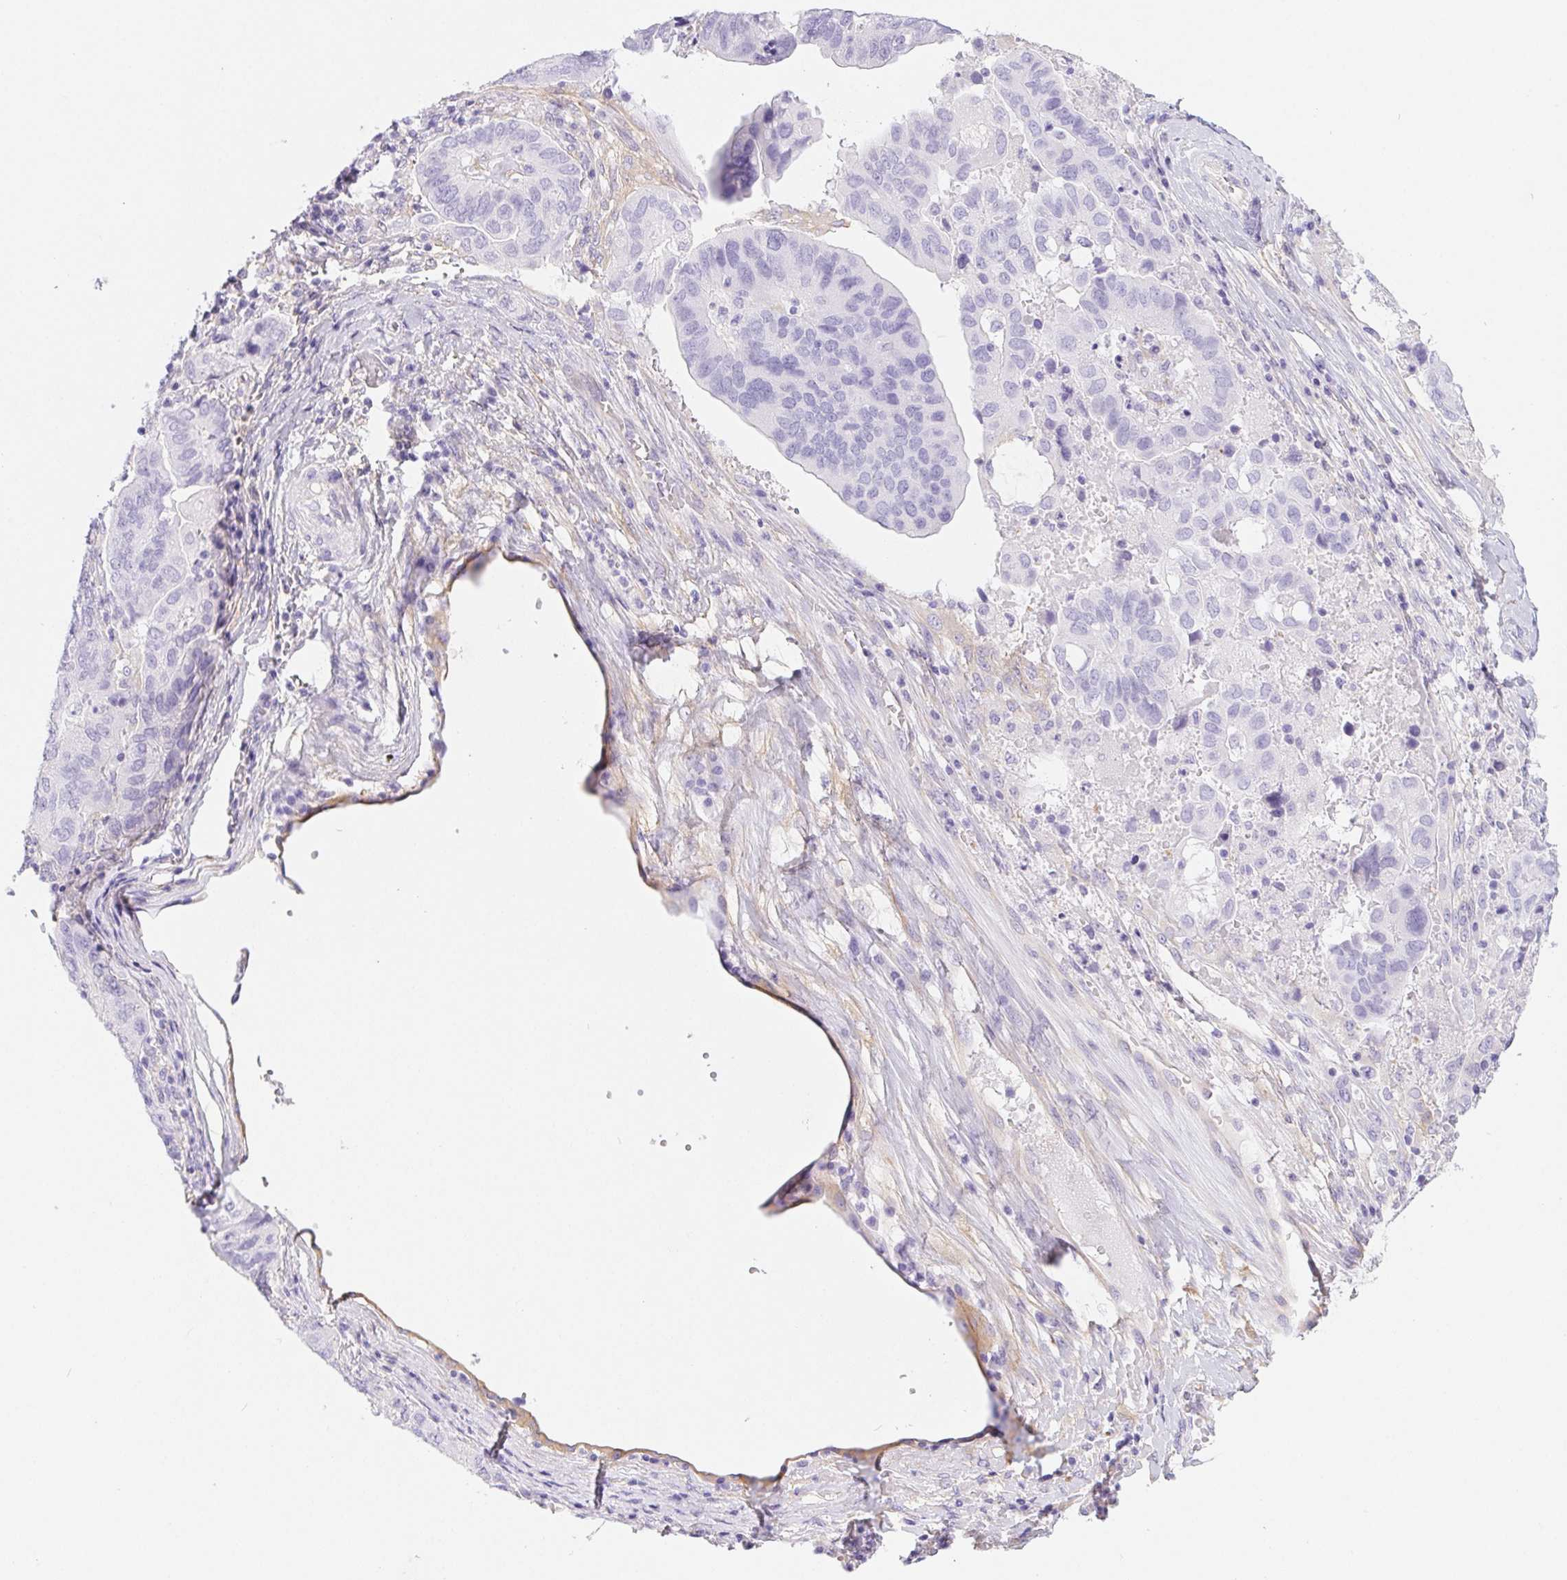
{"staining": {"intensity": "negative", "quantity": "none", "location": "none"}, "tissue": "ovarian cancer", "cell_type": "Tumor cells", "image_type": "cancer", "snomed": [{"axis": "morphology", "description": "Cystadenocarcinoma, serous, NOS"}, {"axis": "topography", "description": "Ovary"}], "caption": "Ovarian serous cystadenocarcinoma was stained to show a protein in brown. There is no significant positivity in tumor cells.", "gene": "PNLIP", "patient": {"sex": "female", "age": 79}}